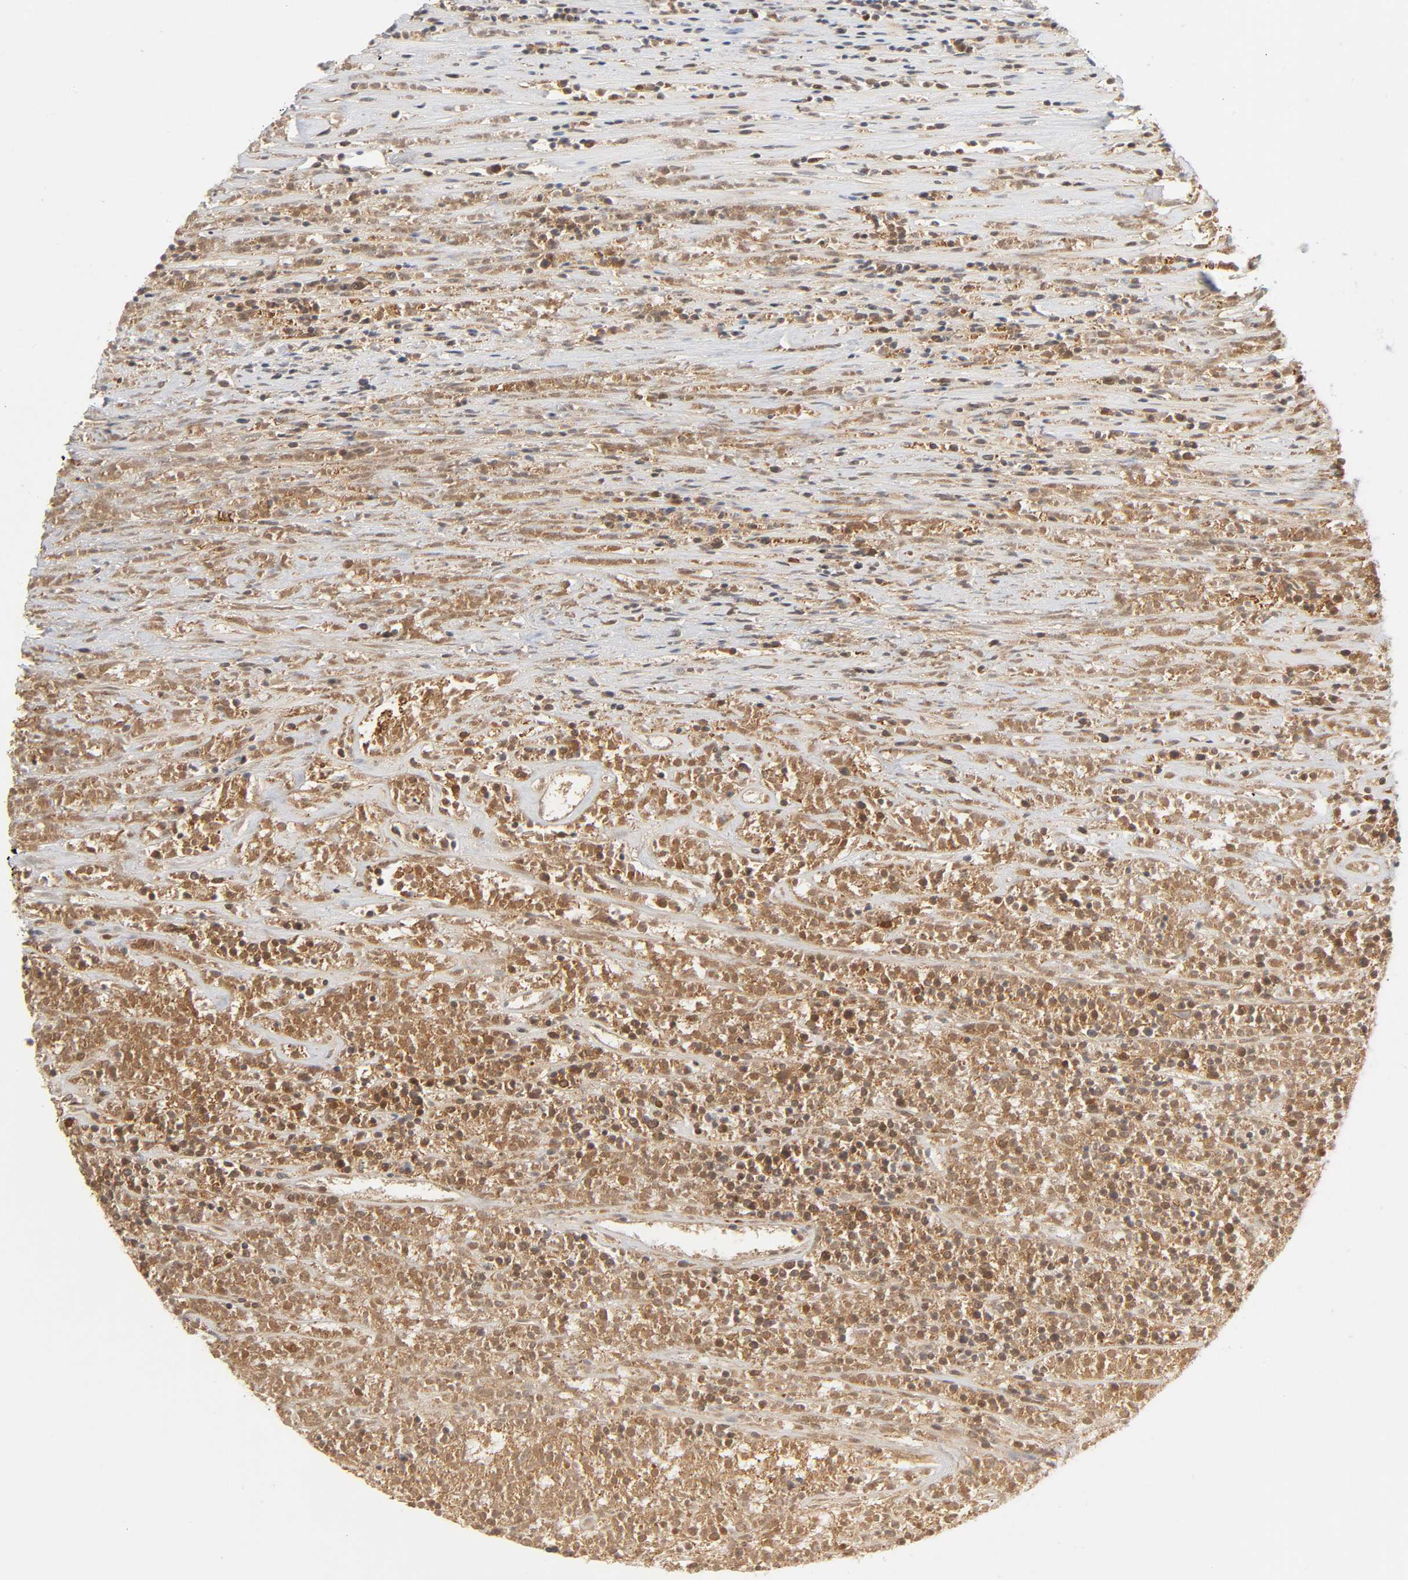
{"staining": {"intensity": "moderate", "quantity": ">75%", "location": "cytoplasmic/membranous,nuclear"}, "tissue": "lymphoma", "cell_type": "Tumor cells", "image_type": "cancer", "snomed": [{"axis": "morphology", "description": "Malignant lymphoma, non-Hodgkin's type, High grade"}, {"axis": "topography", "description": "Lymph node"}], "caption": "This is an image of IHC staining of lymphoma, which shows moderate positivity in the cytoplasmic/membranous and nuclear of tumor cells.", "gene": "SCHIP1", "patient": {"sex": "female", "age": 73}}